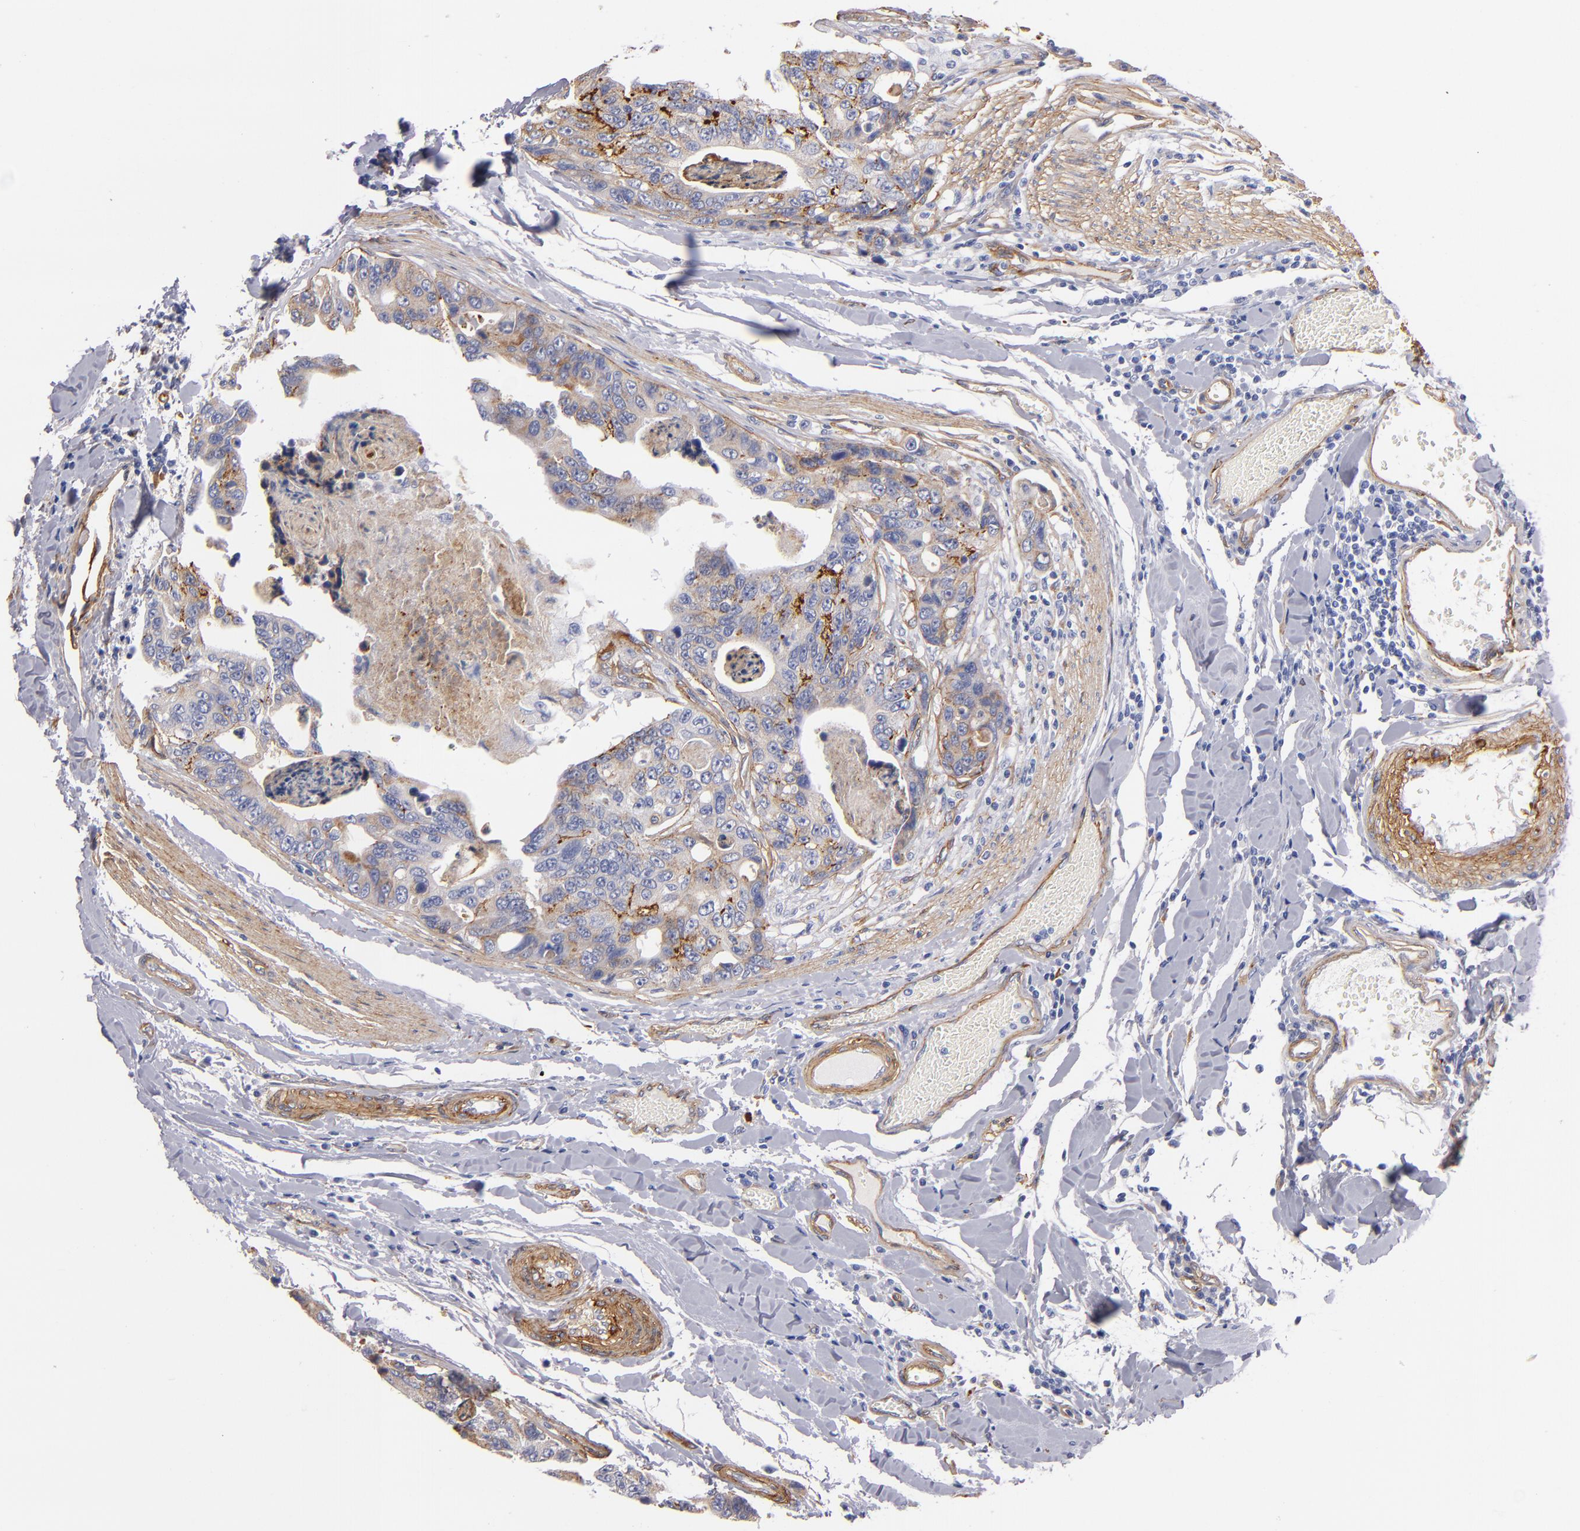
{"staining": {"intensity": "weak", "quantity": ">75%", "location": "cytoplasmic/membranous"}, "tissue": "colorectal cancer", "cell_type": "Tumor cells", "image_type": "cancer", "snomed": [{"axis": "morphology", "description": "Adenocarcinoma, NOS"}, {"axis": "topography", "description": "Colon"}], "caption": "DAB immunohistochemical staining of colorectal adenocarcinoma displays weak cytoplasmic/membranous protein expression in approximately >75% of tumor cells.", "gene": "LAMC1", "patient": {"sex": "female", "age": 86}}